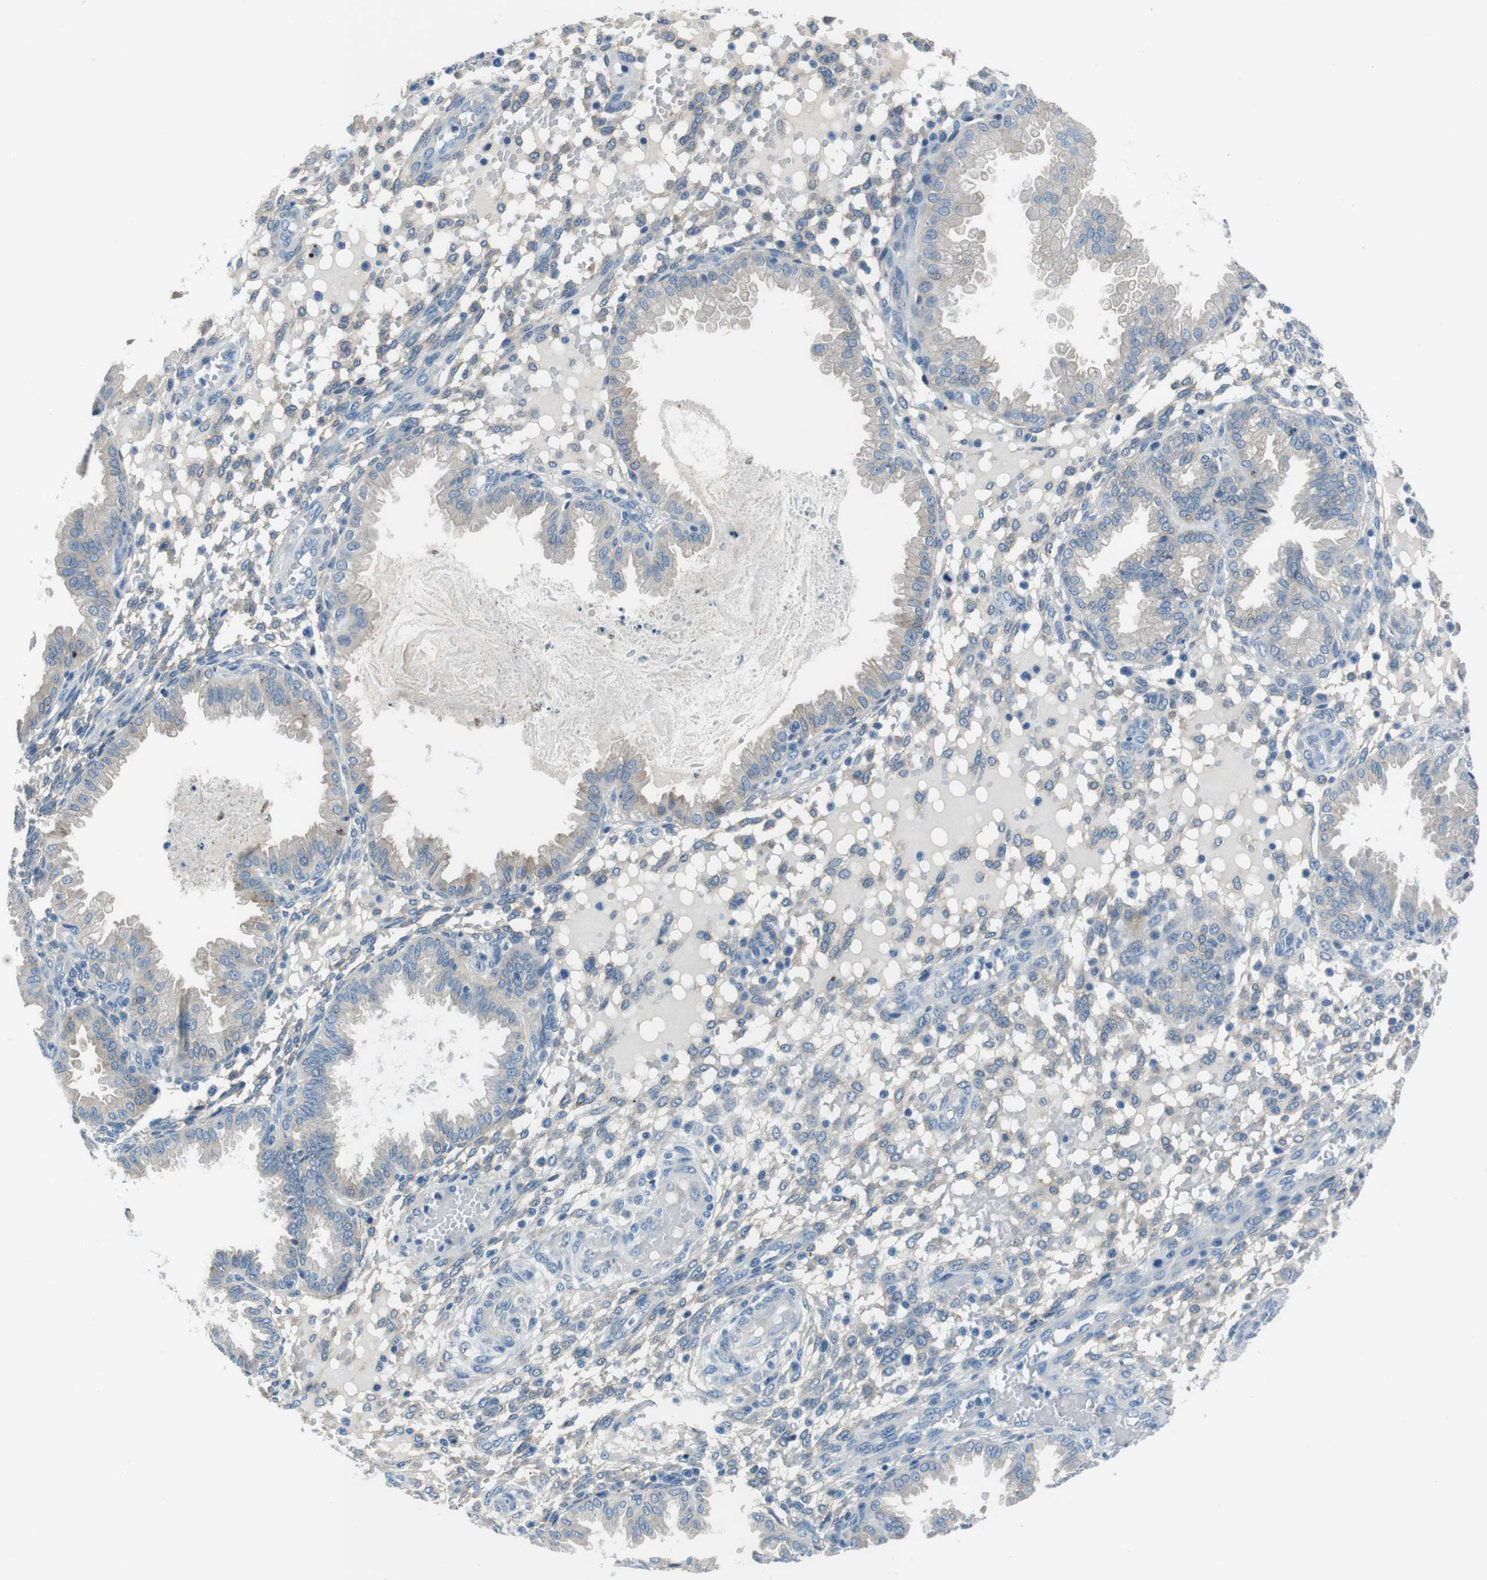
{"staining": {"intensity": "negative", "quantity": "none", "location": "none"}, "tissue": "endometrium", "cell_type": "Cells in endometrial stroma", "image_type": "normal", "snomed": [{"axis": "morphology", "description": "Normal tissue, NOS"}, {"axis": "topography", "description": "Endometrium"}], "caption": "Protein analysis of normal endometrium exhibits no significant positivity in cells in endometrial stroma. Brightfield microscopy of immunohistochemistry (IHC) stained with DAB (brown) and hematoxylin (blue), captured at high magnification.", "gene": "TULP3", "patient": {"sex": "female", "age": 33}}